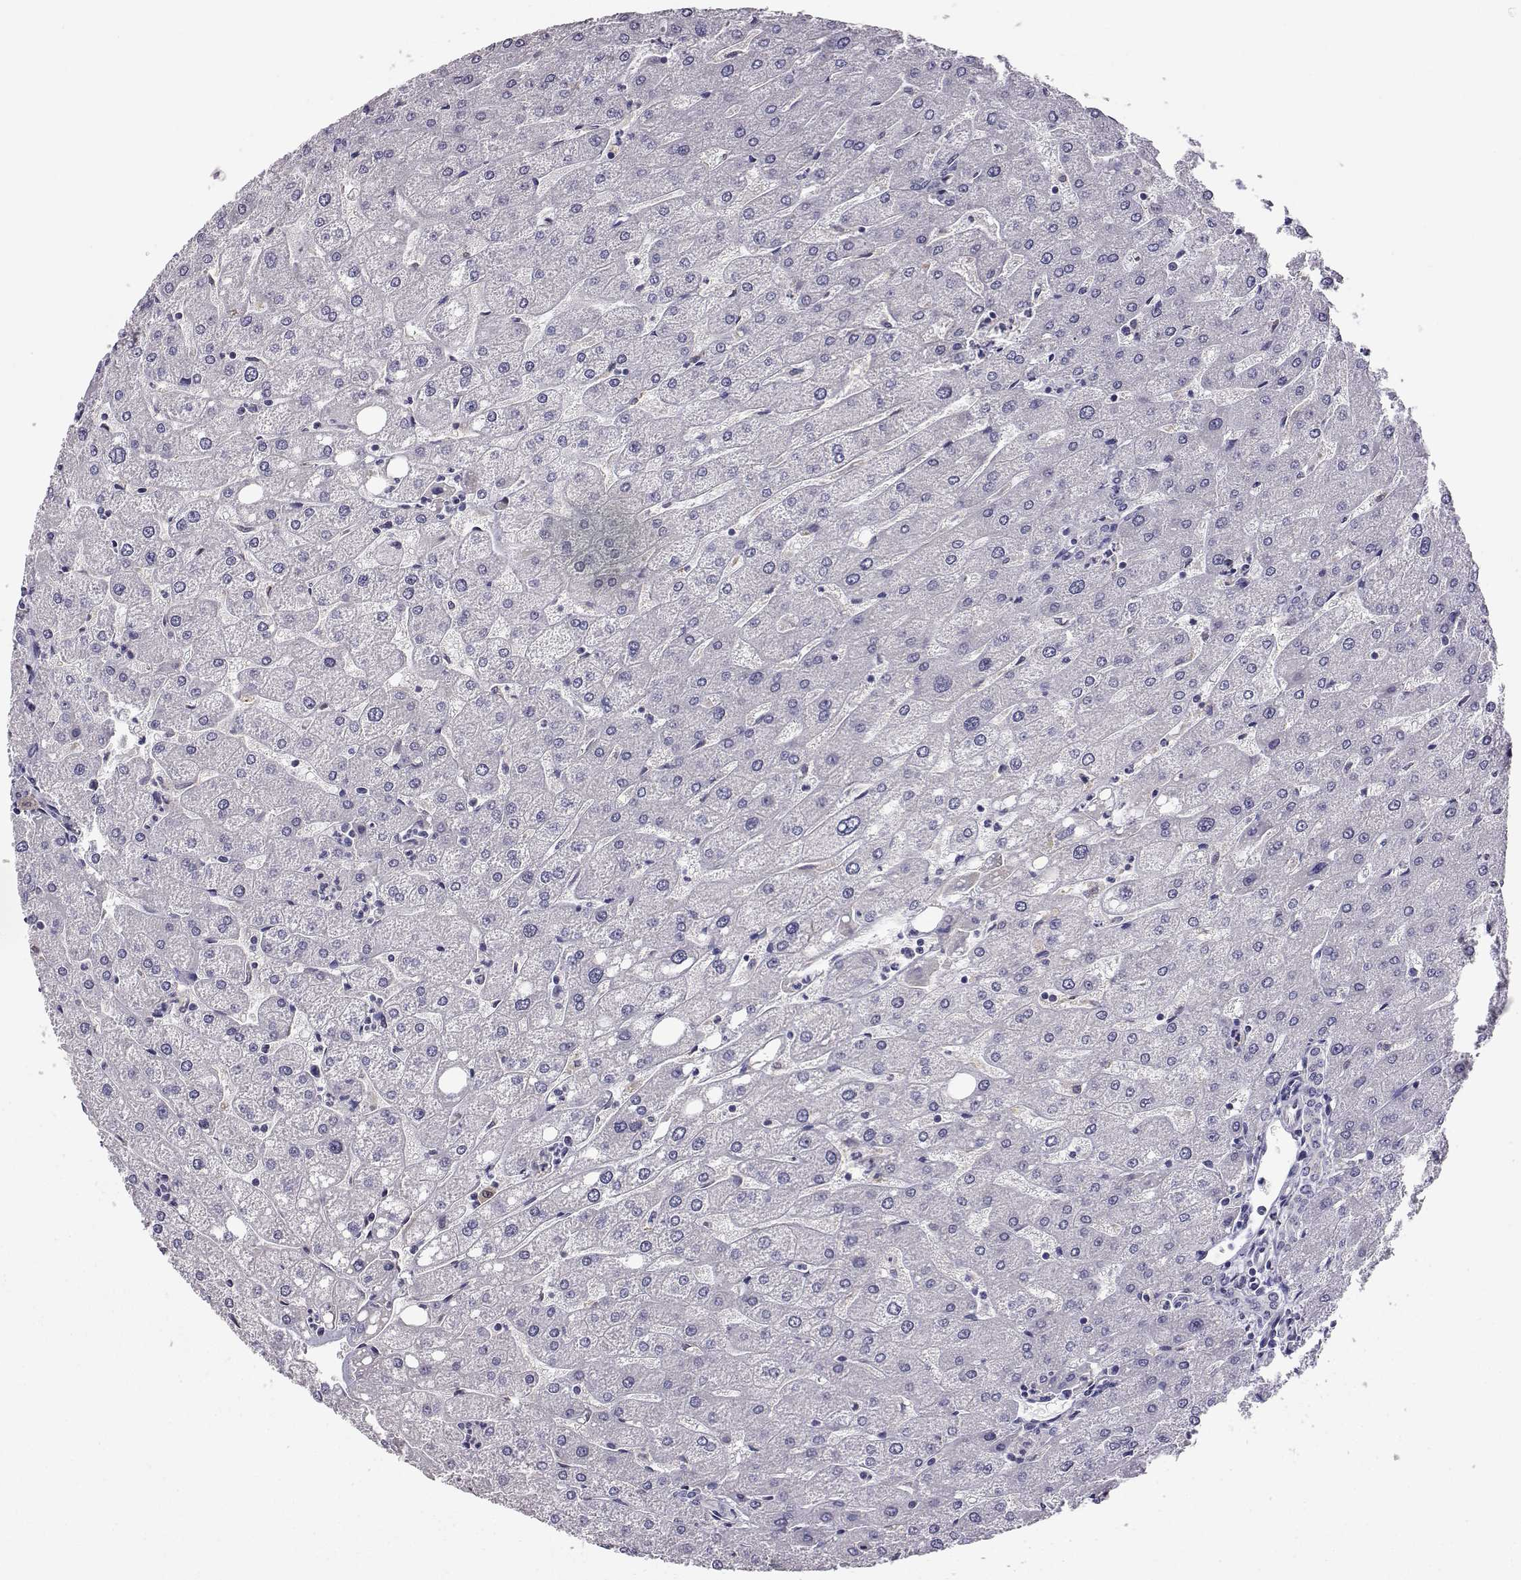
{"staining": {"intensity": "negative", "quantity": "none", "location": "none"}, "tissue": "liver", "cell_type": "Cholangiocytes", "image_type": "normal", "snomed": [{"axis": "morphology", "description": "Normal tissue, NOS"}, {"axis": "topography", "description": "Liver"}], "caption": "Human liver stained for a protein using IHC exhibits no staining in cholangiocytes.", "gene": "AKR1B1", "patient": {"sex": "male", "age": 67}}